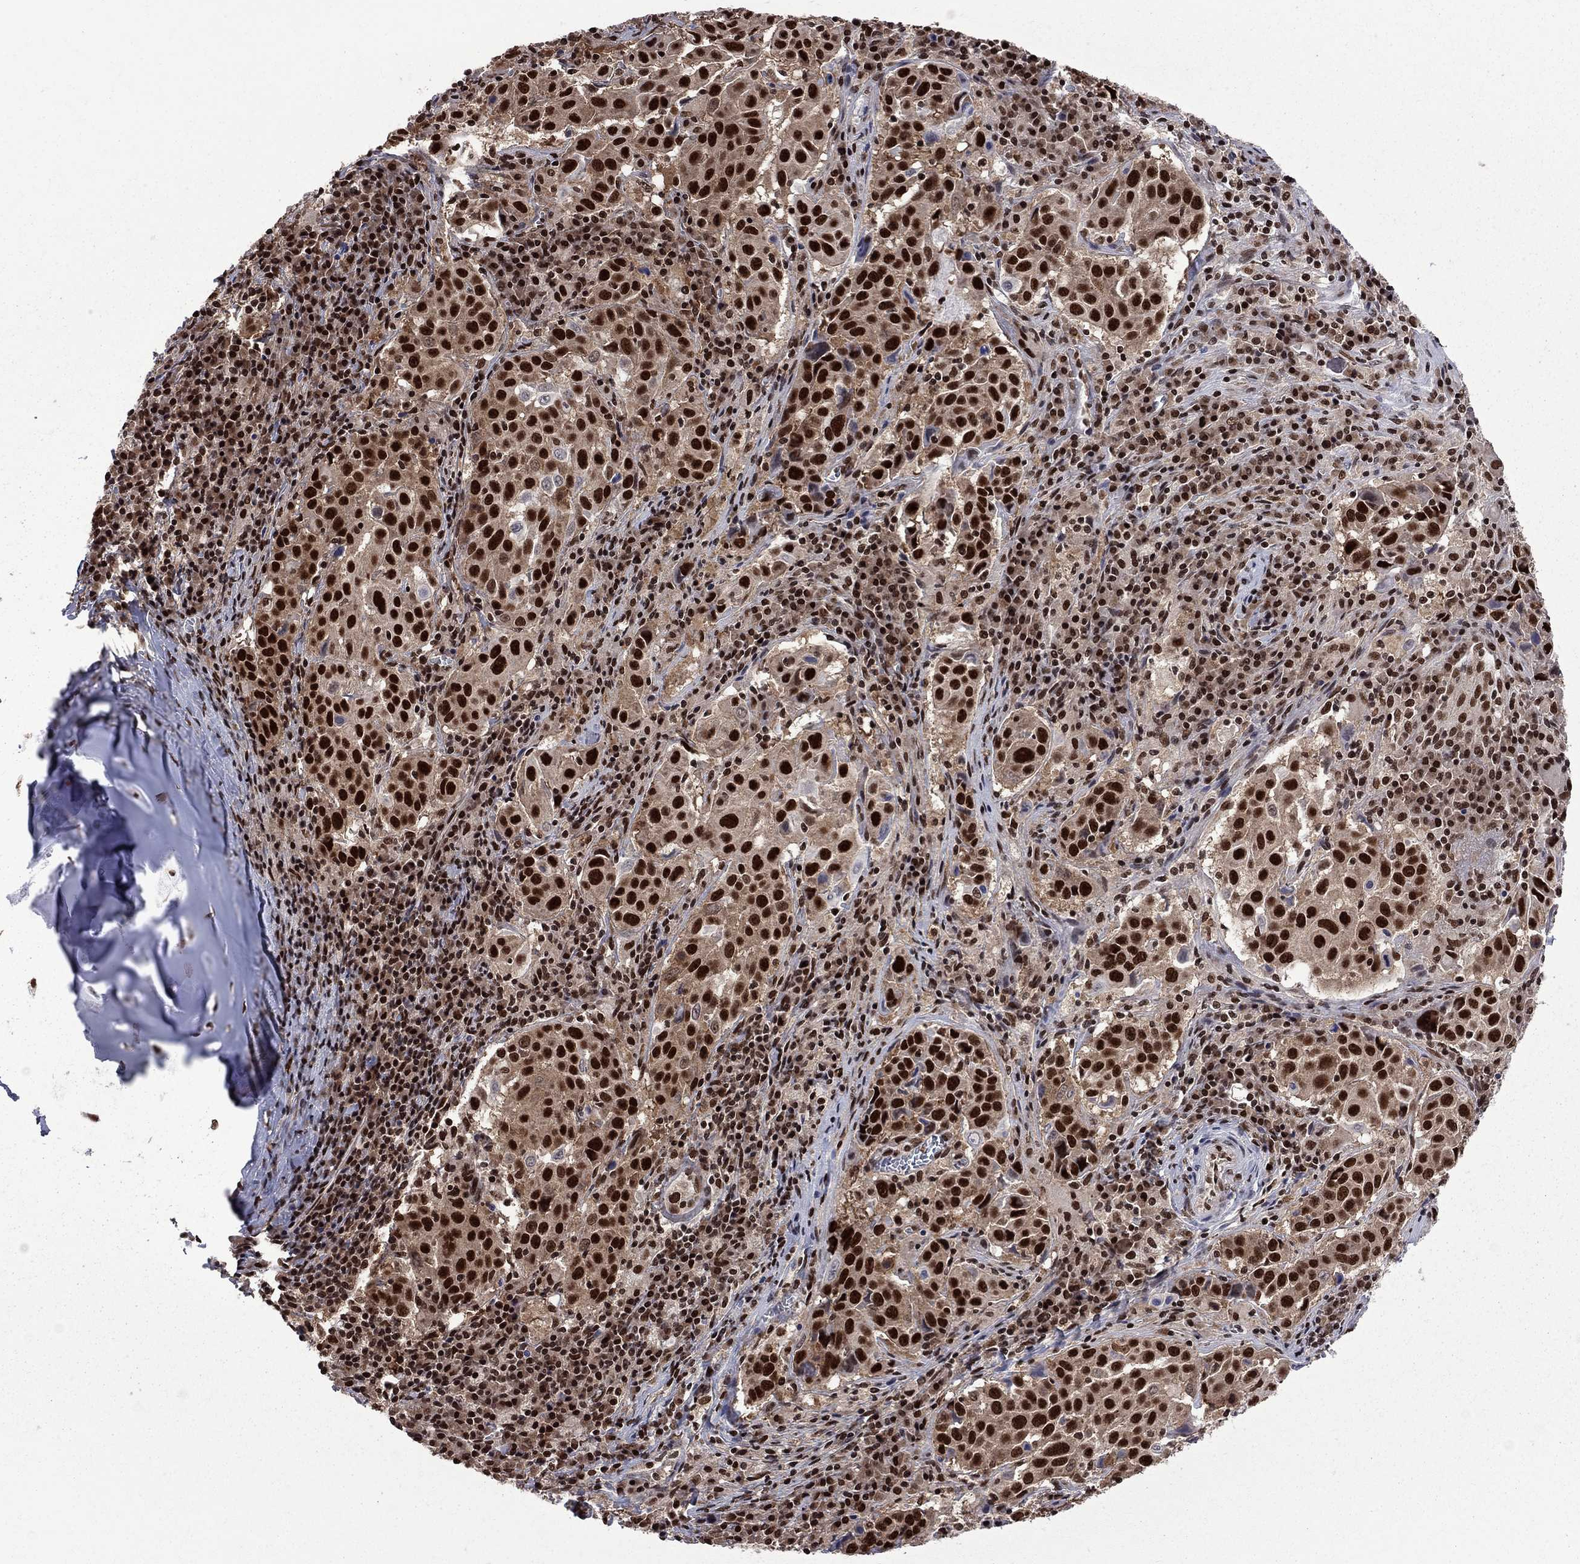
{"staining": {"intensity": "strong", "quantity": ">75%", "location": "nuclear"}, "tissue": "lung cancer", "cell_type": "Tumor cells", "image_type": "cancer", "snomed": [{"axis": "morphology", "description": "Squamous cell carcinoma, NOS"}, {"axis": "topography", "description": "Lung"}], "caption": "Immunohistochemistry (IHC) histopathology image of human lung cancer (squamous cell carcinoma) stained for a protein (brown), which reveals high levels of strong nuclear expression in approximately >75% of tumor cells.", "gene": "MED25", "patient": {"sex": "male", "age": 57}}